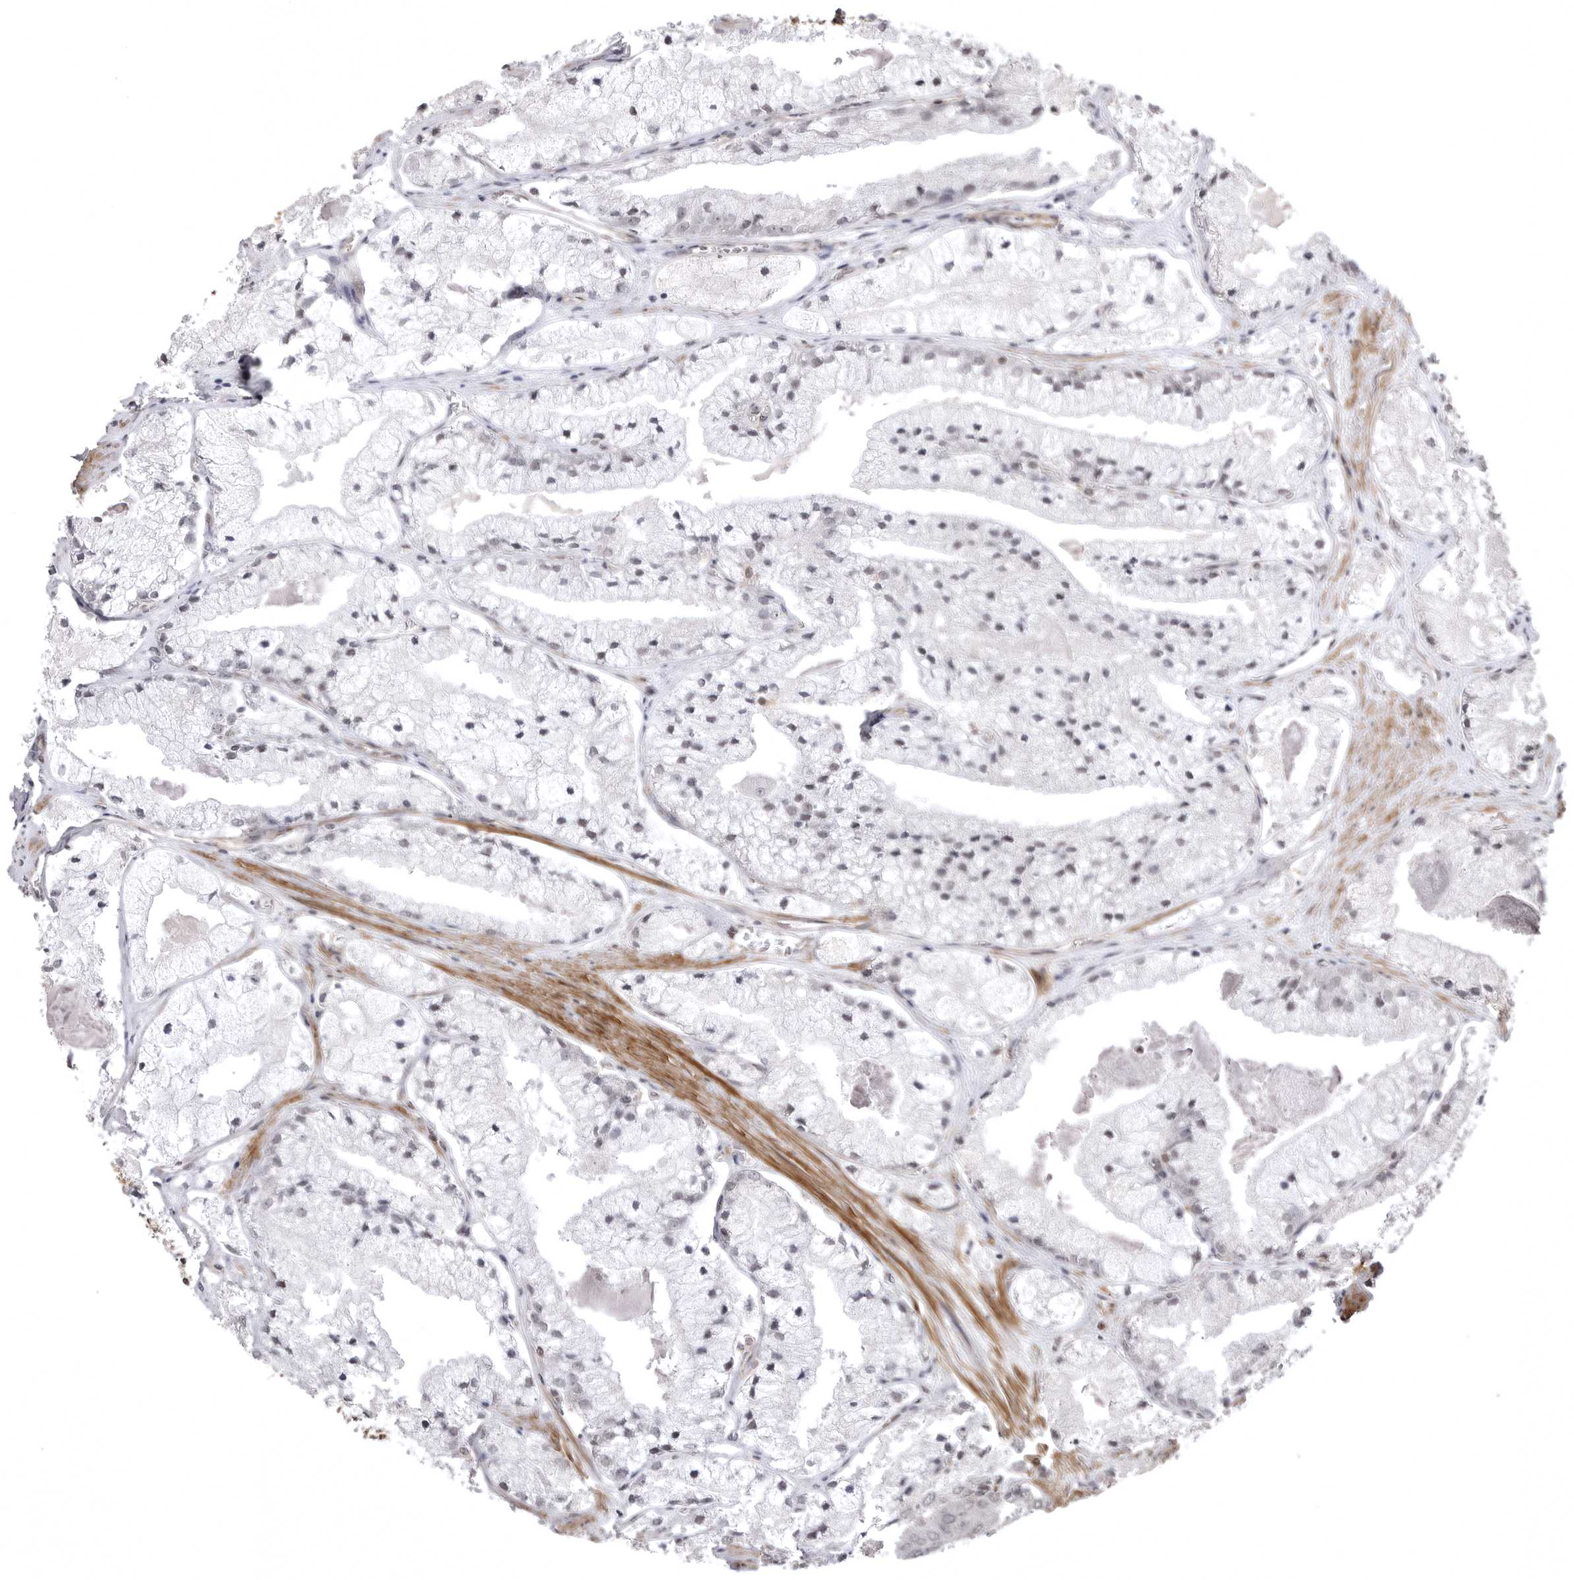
{"staining": {"intensity": "negative", "quantity": "none", "location": "none"}, "tissue": "prostate cancer", "cell_type": "Tumor cells", "image_type": "cancer", "snomed": [{"axis": "morphology", "description": "Adenocarcinoma, High grade"}, {"axis": "topography", "description": "Prostate"}], "caption": "The histopathology image shows no staining of tumor cells in prostate high-grade adenocarcinoma.", "gene": "SORBS1", "patient": {"sex": "male", "age": 50}}